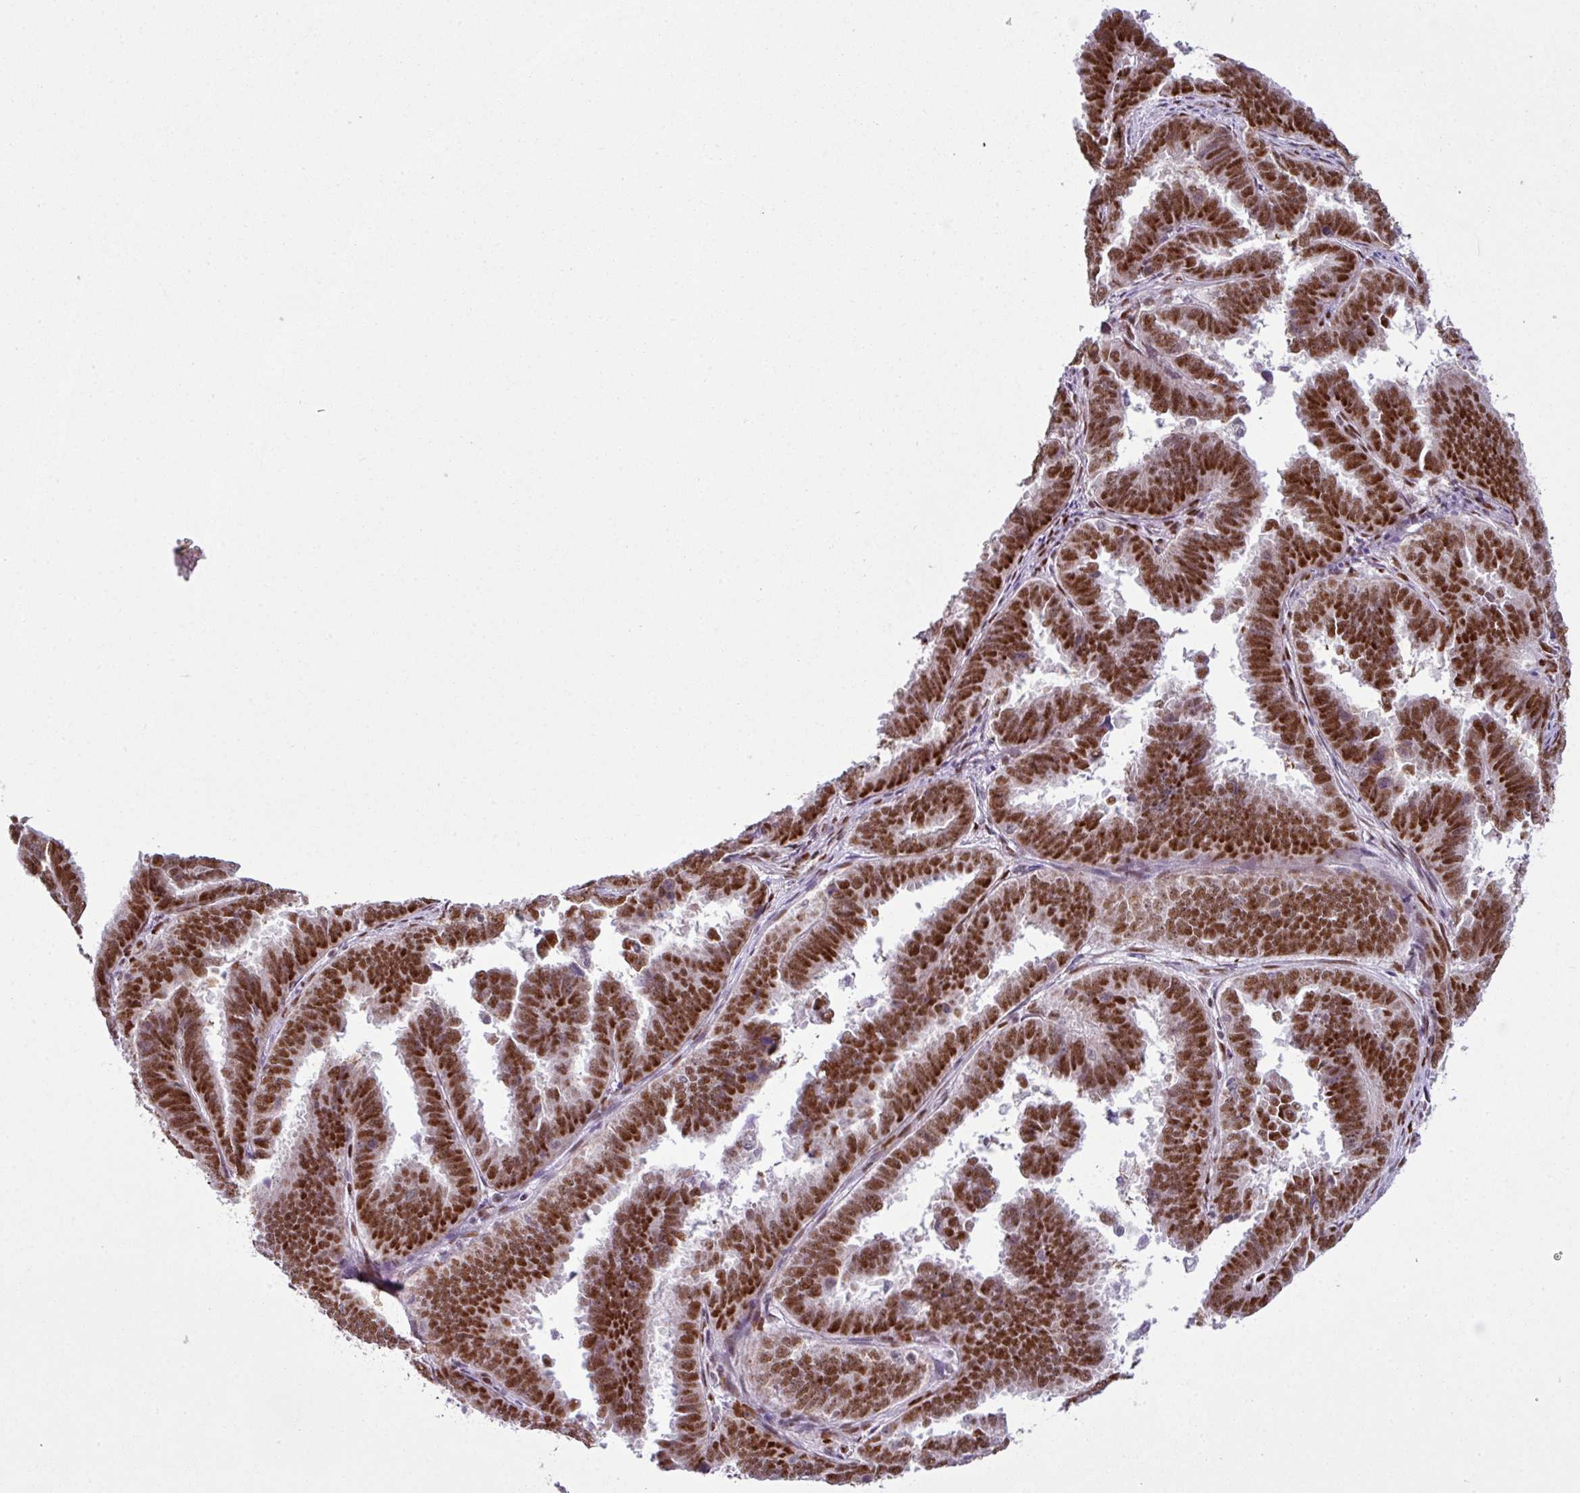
{"staining": {"intensity": "strong", "quantity": ">75%", "location": "nuclear"}, "tissue": "endometrial cancer", "cell_type": "Tumor cells", "image_type": "cancer", "snomed": [{"axis": "morphology", "description": "Adenocarcinoma, NOS"}, {"axis": "topography", "description": "Endometrium"}], "caption": "Immunohistochemistry (IHC) image of neoplastic tissue: endometrial adenocarcinoma stained using immunohistochemistry demonstrates high levels of strong protein expression localized specifically in the nuclear of tumor cells, appearing as a nuclear brown color.", "gene": "PRDM5", "patient": {"sex": "female", "age": 75}}